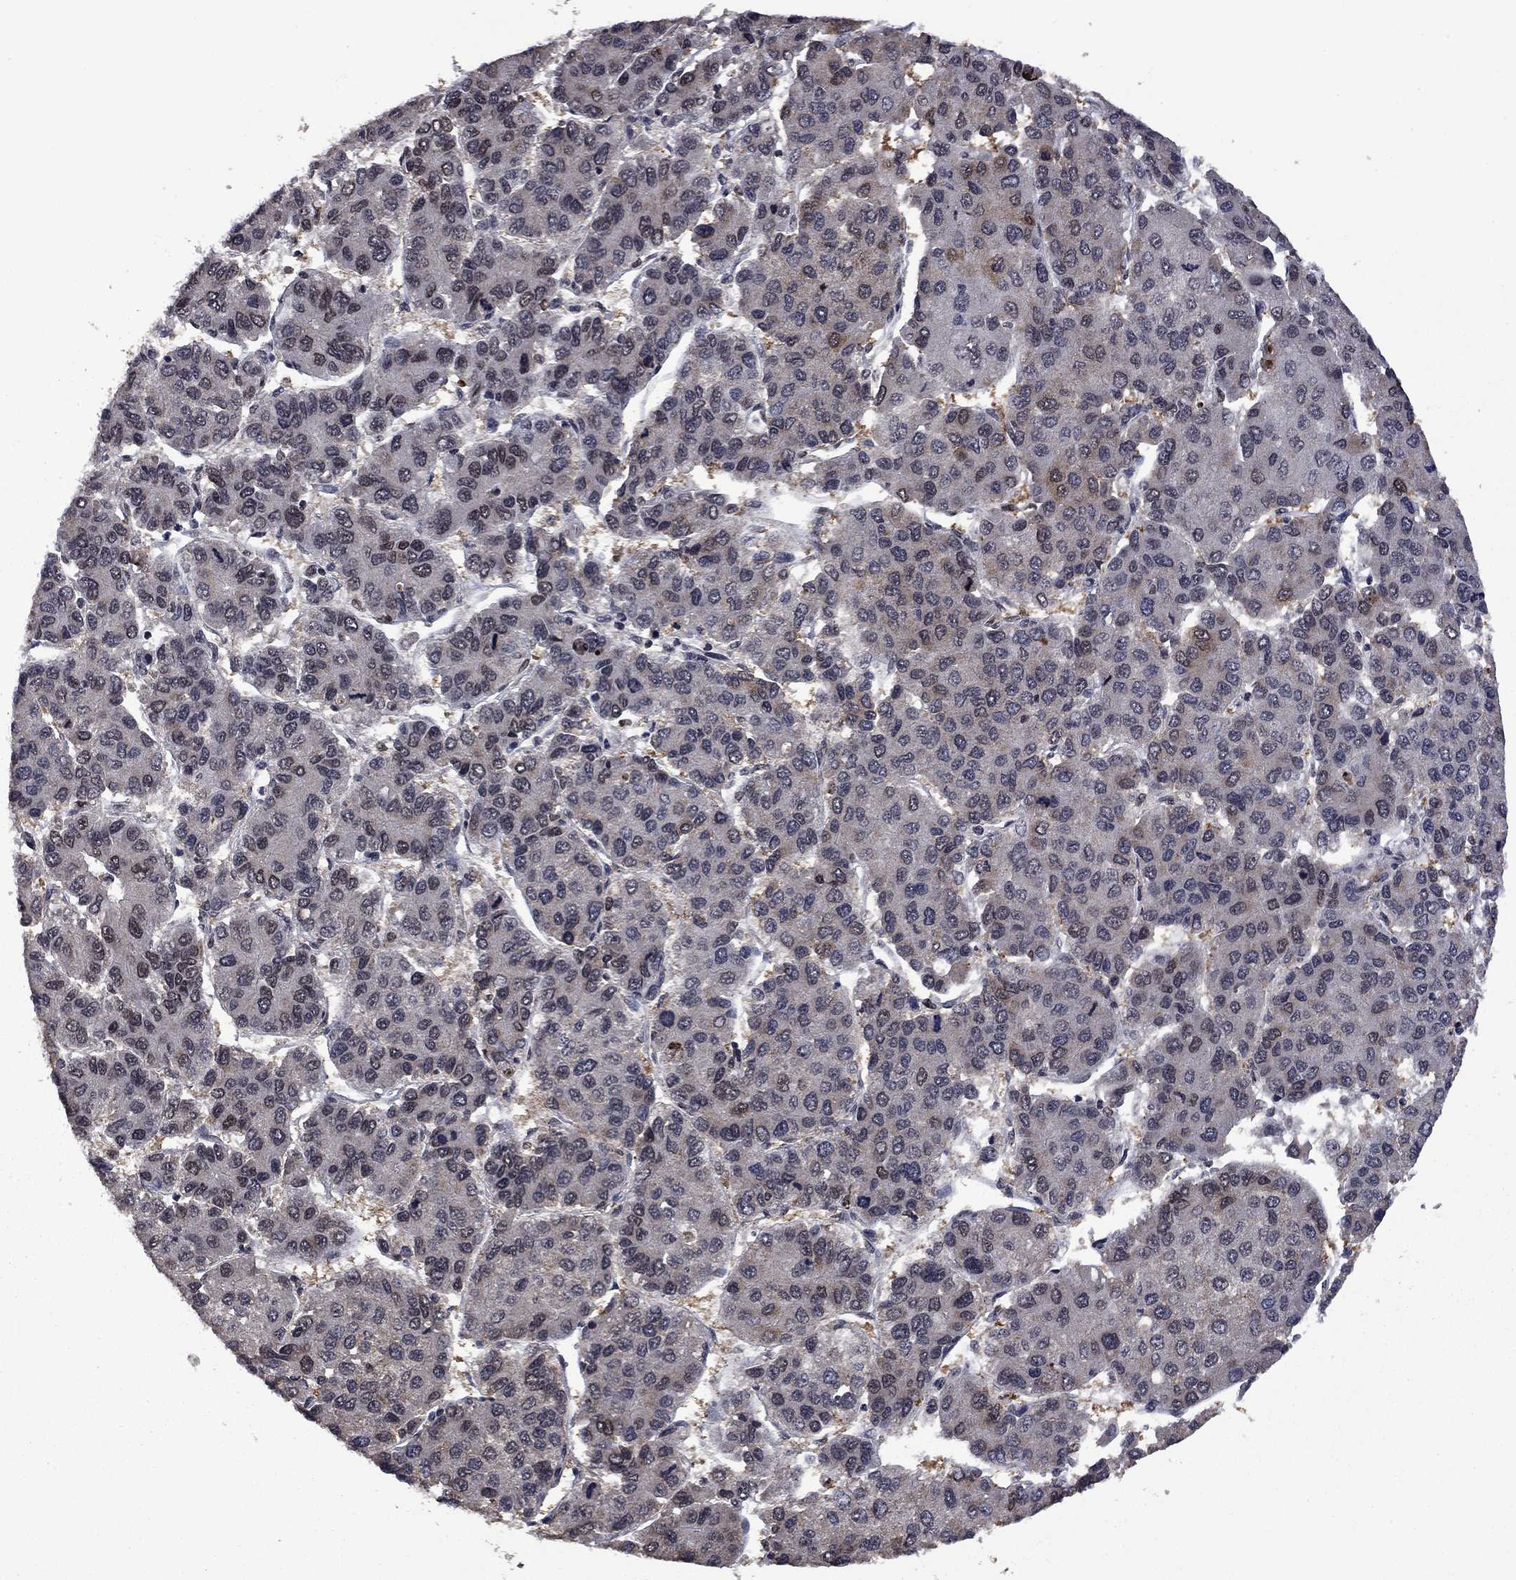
{"staining": {"intensity": "moderate", "quantity": "<25%", "location": "cytoplasmic/membranous"}, "tissue": "liver cancer", "cell_type": "Tumor cells", "image_type": "cancer", "snomed": [{"axis": "morphology", "description": "Carcinoma, Hepatocellular, NOS"}, {"axis": "topography", "description": "Liver"}], "caption": "Immunohistochemistry of human liver cancer reveals low levels of moderate cytoplasmic/membranous positivity in approximately <25% of tumor cells.", "gene": "FBL", "patient": {"sex": "female", "age": 66}}